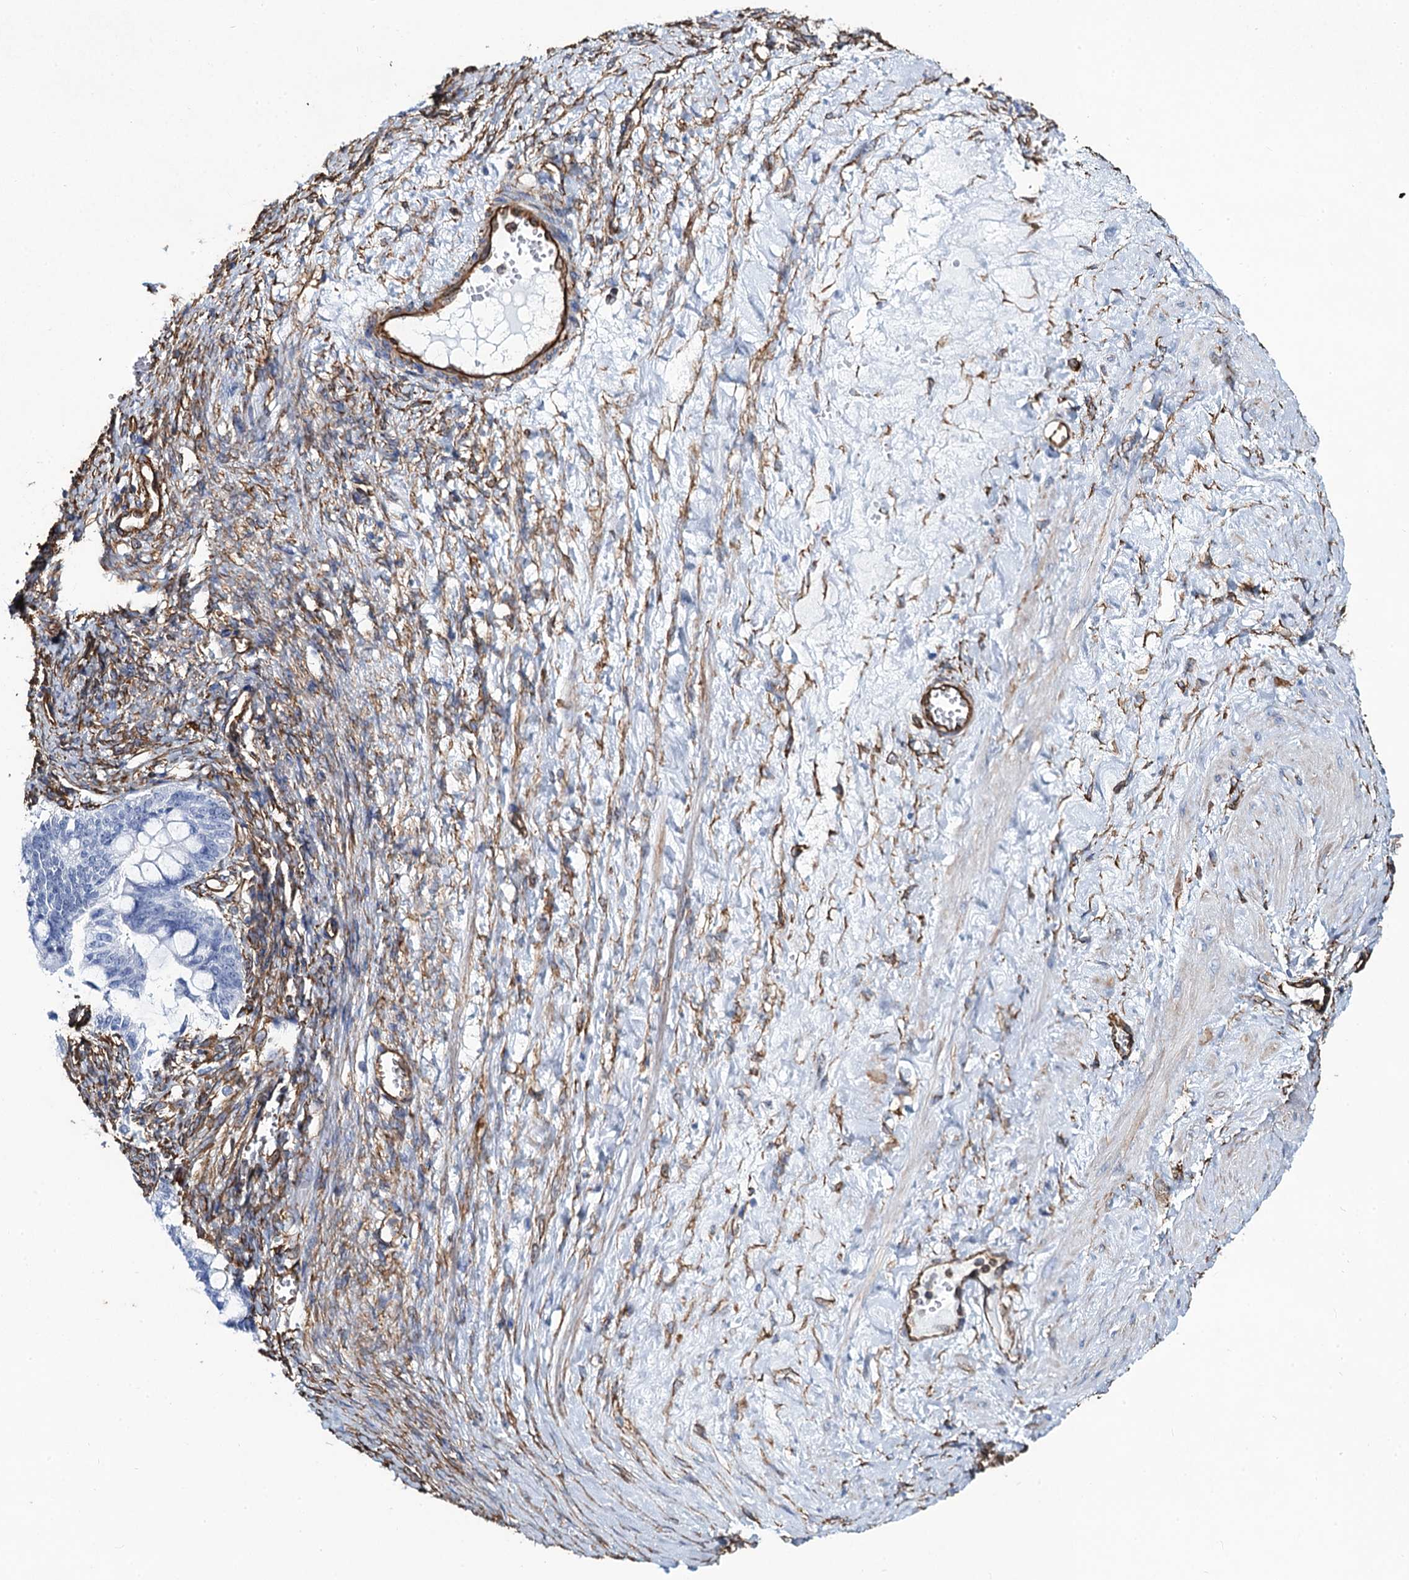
{"staining": {"intensity": "negative", "quantity": "none", "location": "none"}, "tissue": "ovarian cancer", "cell_type": "Tumor cells", "image_type": "cancer", "snomed": [{"axis": "morphology", "description": "Cystadenocarcinoma, mucinous, NOS"}, {"axis": "topography", "description": "Ovary"}], "caption": "Mucinous cystadenocarcinoma (ovarian) was stained to show a protein in brown. There is no significant positivity in tumor cells.", "gene": "PGM2", "patient": {"sex": "female", "age": 73}}